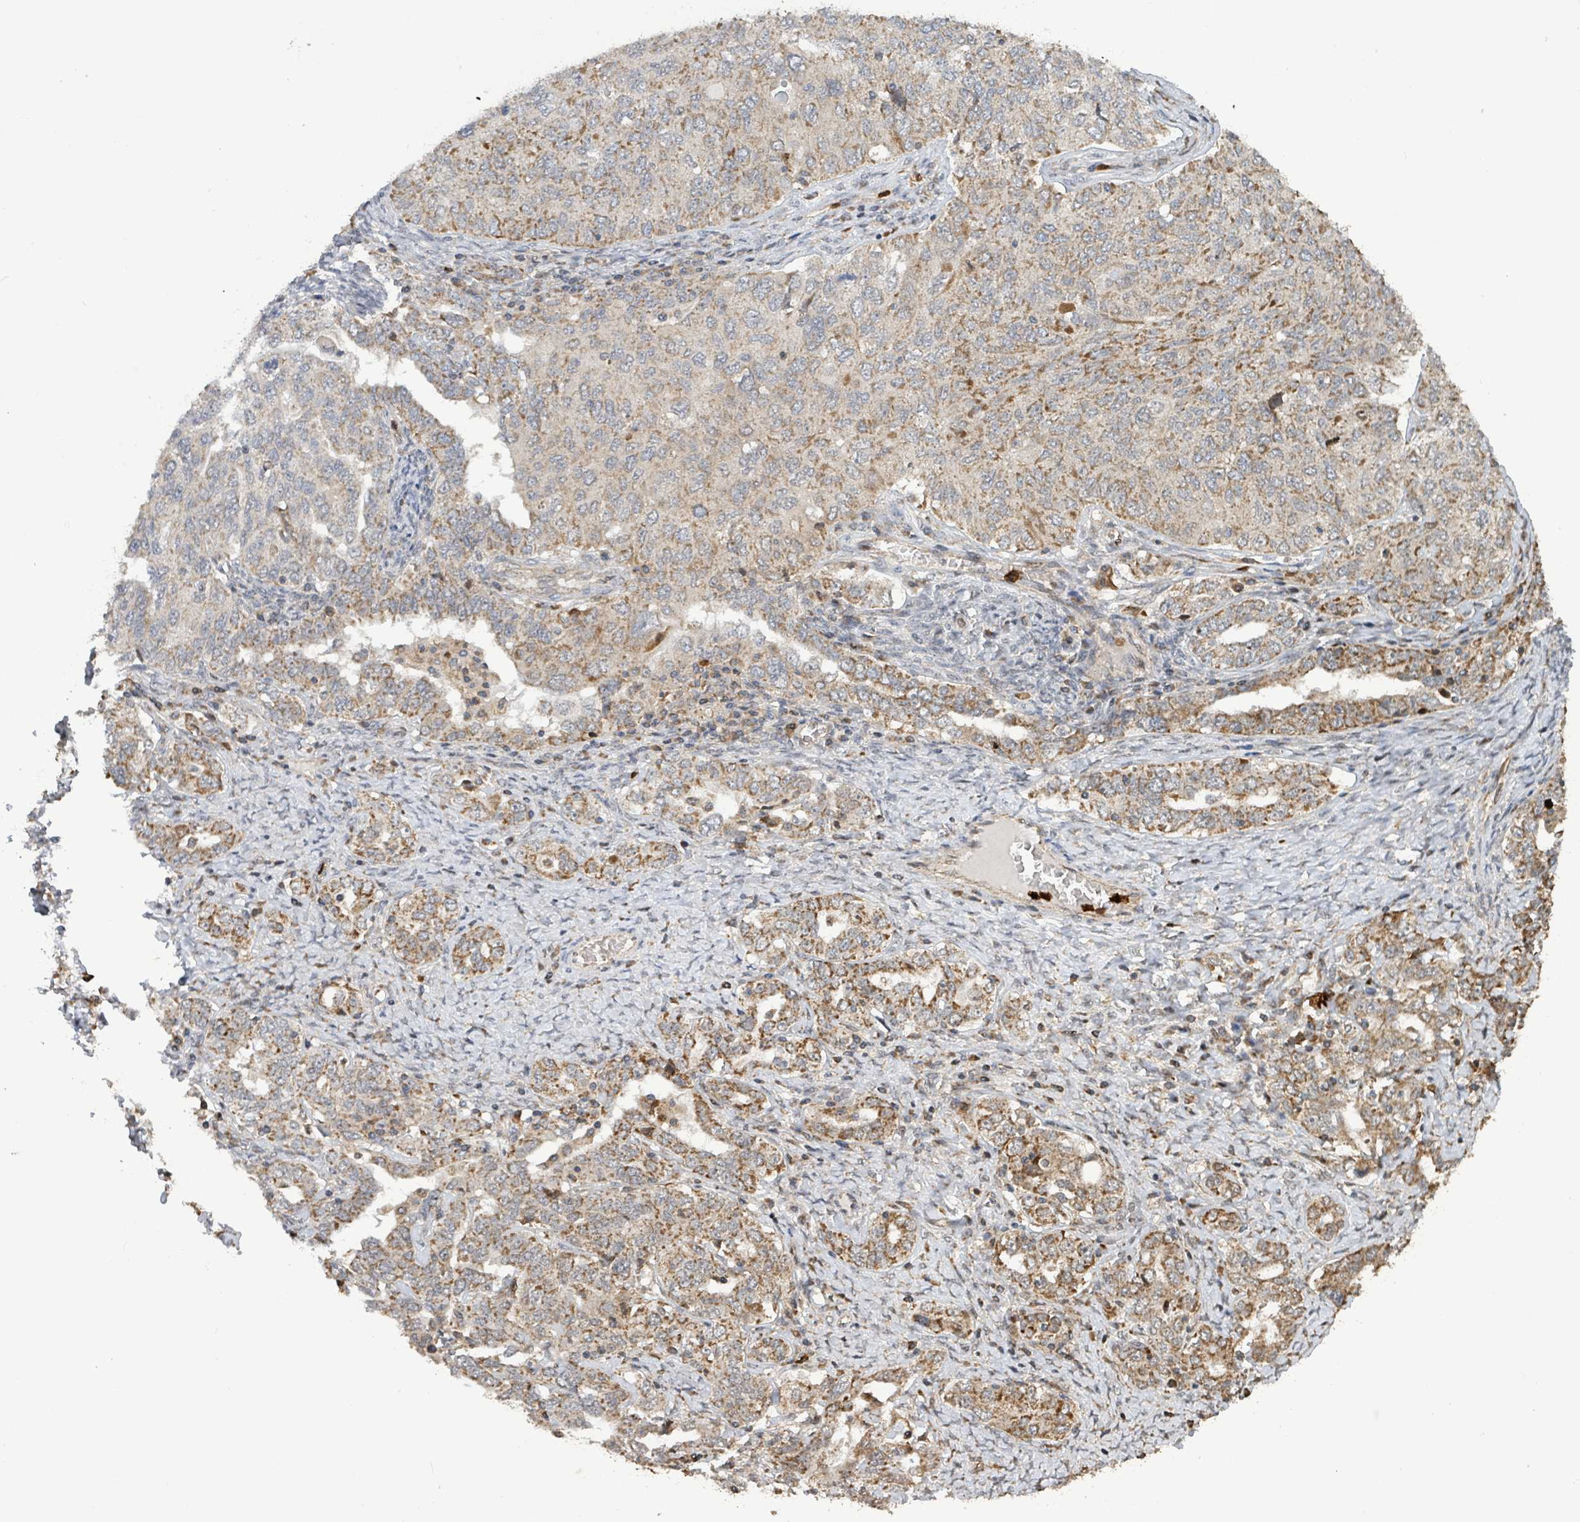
{"staining": {"intensity": "moderate", "quantity": "25%-75%", "location": "cytoplasmic/membranous"}, "tissue": "ovarian cancer", "cell_type": "Tumor cells", "image_type": "cancer", "snomed": [{"axis": "morphology", "description": "Carcinoma, endometroid"}, {"axis": "topography", "description": "Ovary"}], "caption": "An image showing moderate cytoplasmic/membranous staining in approximately 25%-75% of tumor cells in ovarian cancer, as visualized by brown immunohistochemical staining.", "gene": "COQ6", "patient": {"sex": "female", "age": 62}}